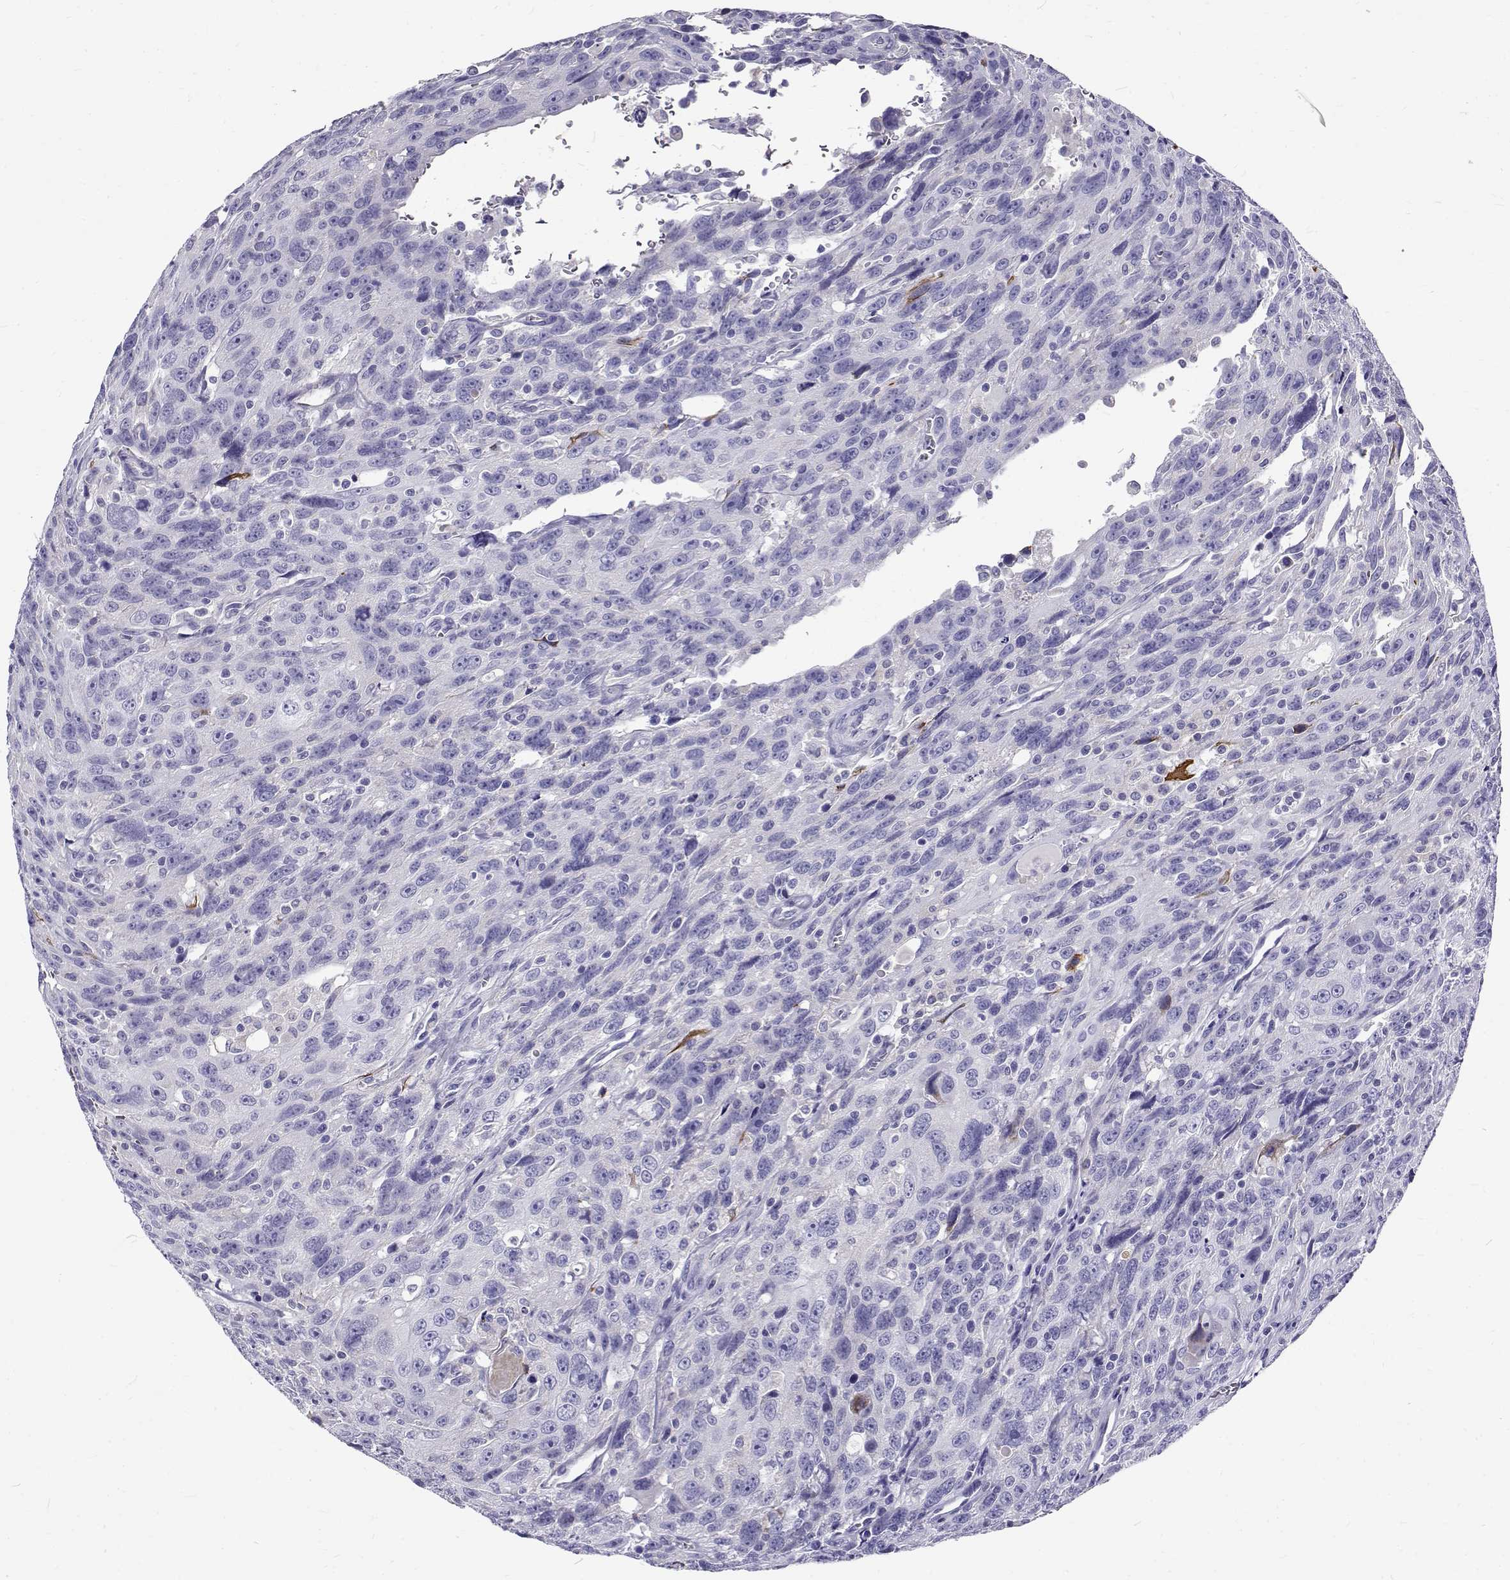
{"staining": {"intensity": "negative", "quantity": "none", "location": "none"}, "tissue": "urothelial cancer", "cell_type": "Tumor cells", "image_type": "cancer", "snomed": [{"axis": "morphology", "description": "Urothelial carcinoma, NOS"}, {"axis": "morphology", "description": "Urothelial carcinoma, High grade"}, {"axis": "topography", "description": "Urinary bladder"}], "caption": "Protein analysis of transitional cell carcinoma shows no significant staining in tumor cells.", "gene": "IGSF1", "patient": {"sex": "female", "age": 73}}